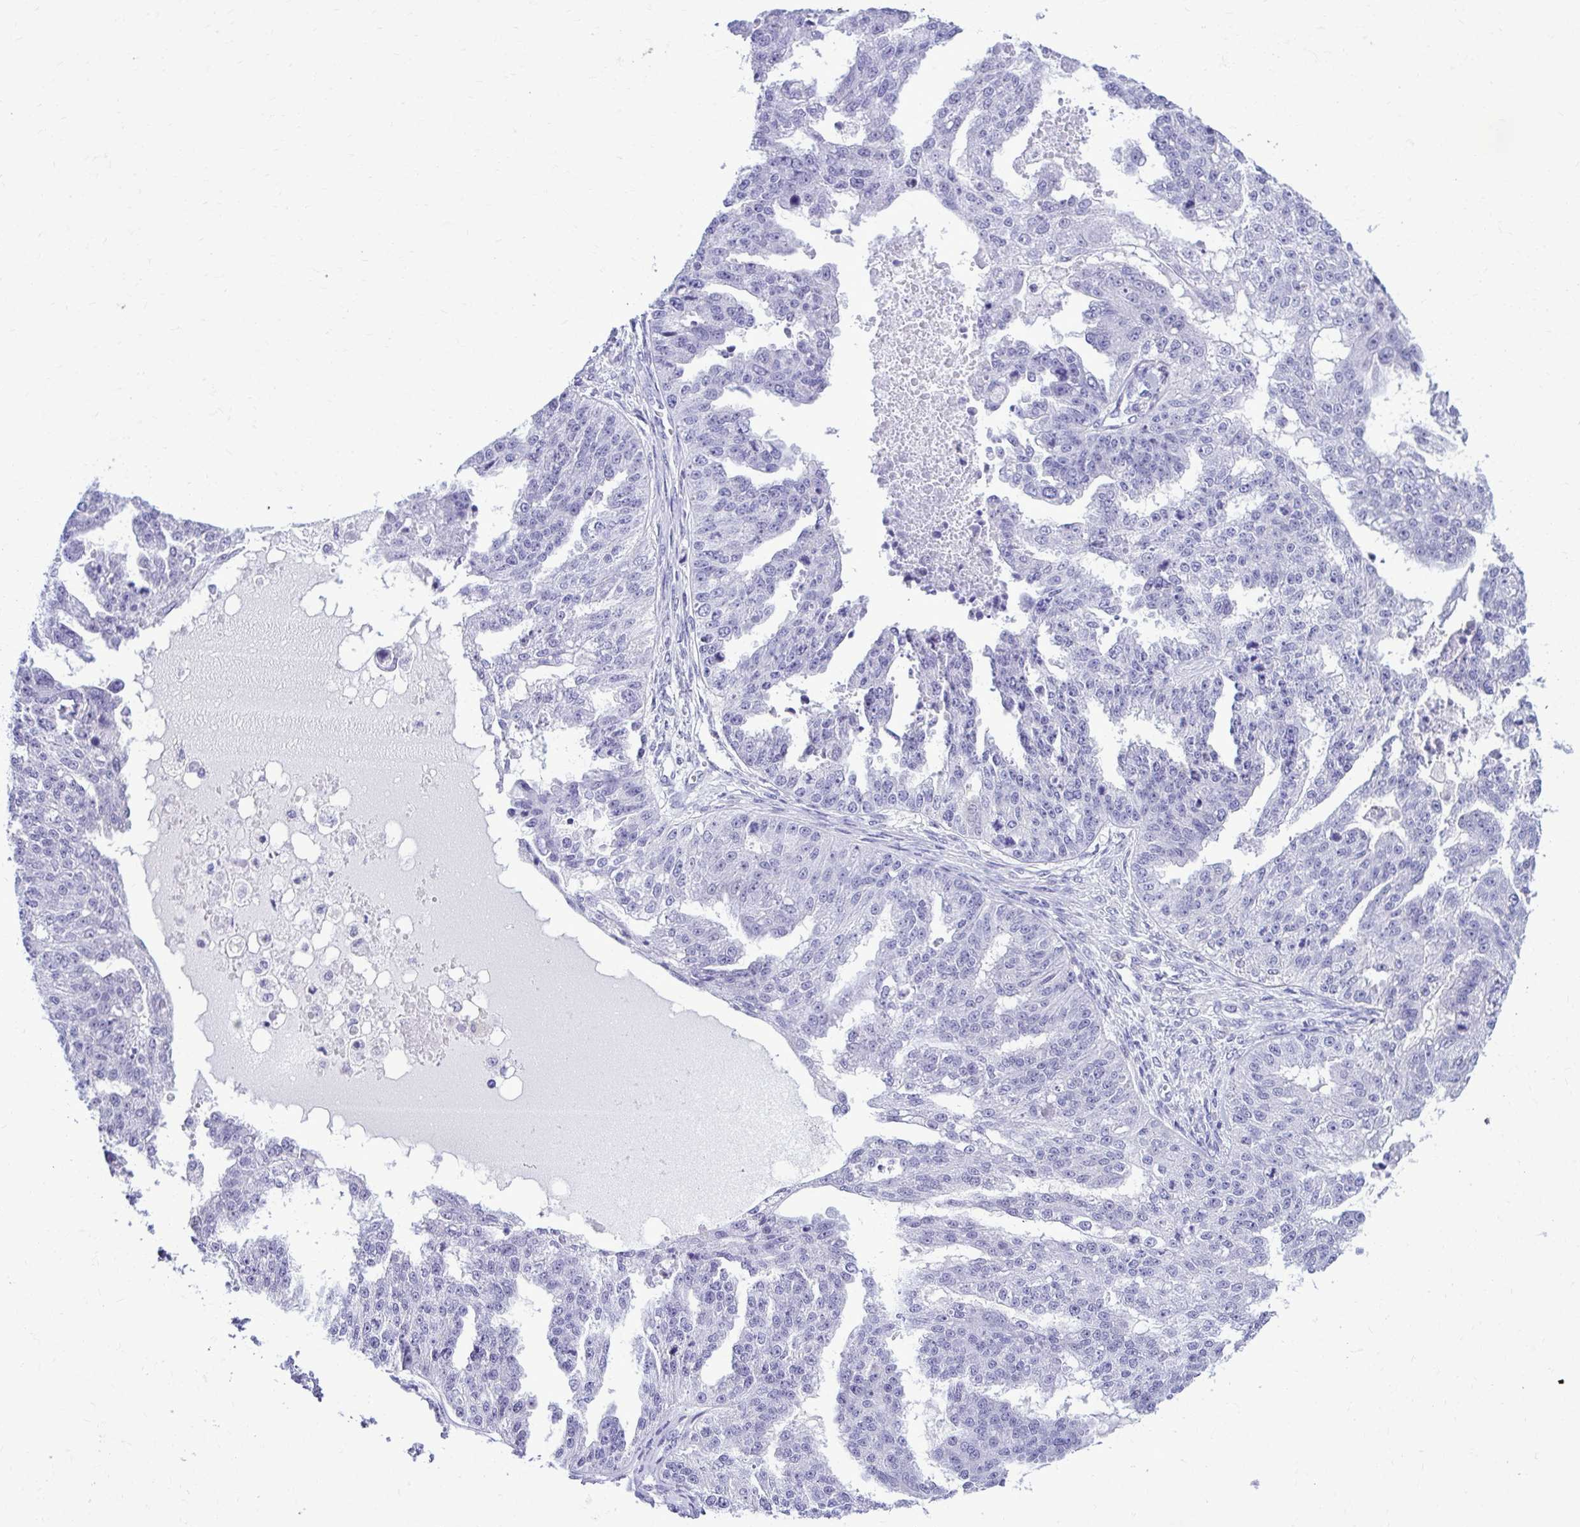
{"staining": {"intensity": "negative", "quantity": "none", "location": "none"}, "tissue": "ovarian cancer", "cell_type": "Tumor cells", "image_type": "cancer", "snomed": [{"axis": "morphology", "description": "Cystadenocarcinoma, serous, NOS"}, {"axis": "topography", "description": "Ovary"}], "caption": "This is an IHC image of ovarian cancer. There is no expression in tumor cells.", "gene": "RASL11B", "patient": {"sex": "female", "age": 58}}